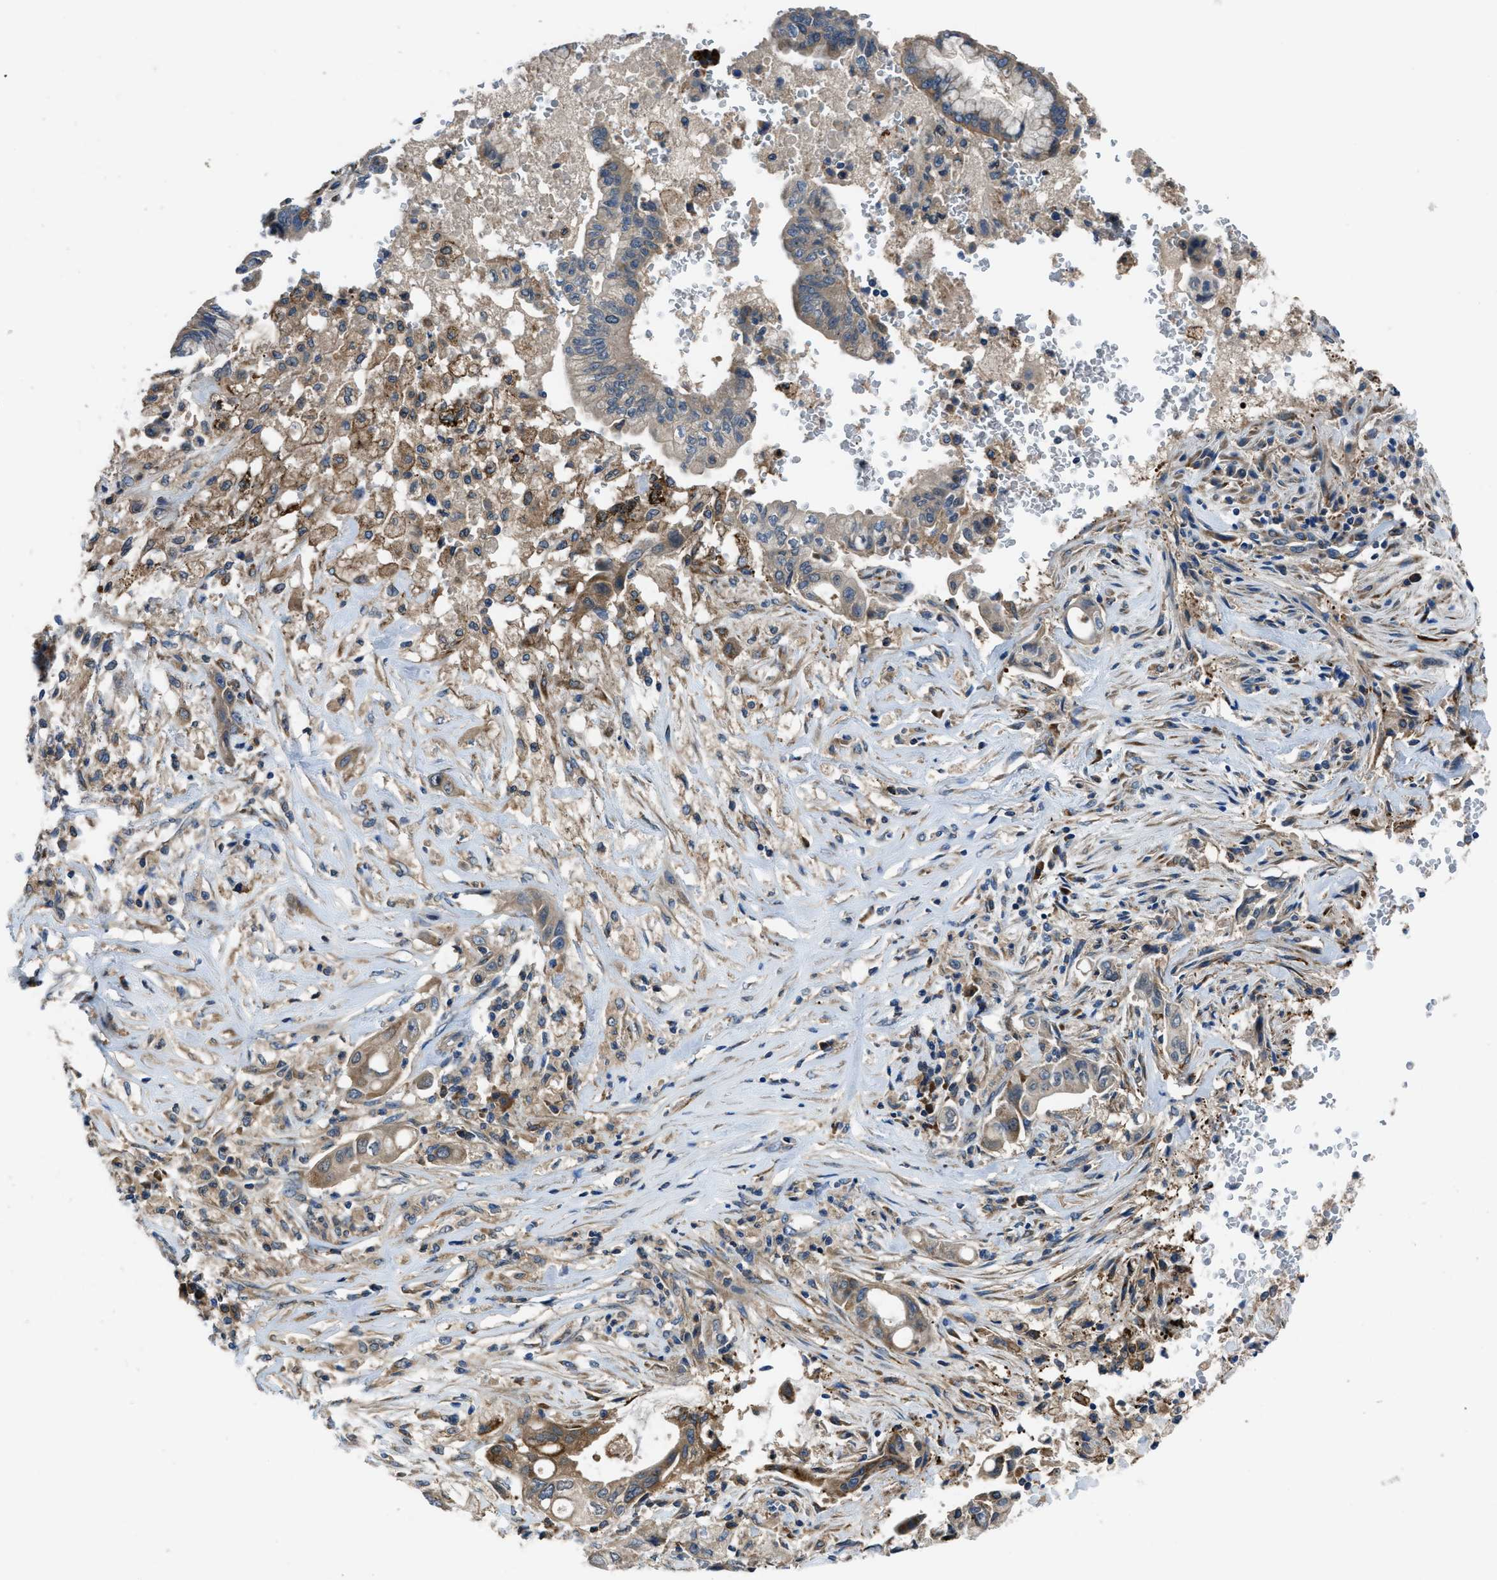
{"staining": {"intensity": "moderate", "quantity": "<25%", "location": "cytoplasmic/membranous"}, "tissue": "pancreatic cancer", "cell_type": "Tumor cells", "image_type": "cancer", "snomed": [{"axis": "morphology", "description": "Adenocarcinoma, NOS"}, {"axis": "topography", "description": "Pancreas"}], "caption": "Protein expression analysis of human adenocarcinoma (pancreatic) reveals moderate cytoplasmic/membranous expression in approximately <25% of tumor cells.", "gene": "MAP3K20", "patient": {"sex": "female", "age": 73}}